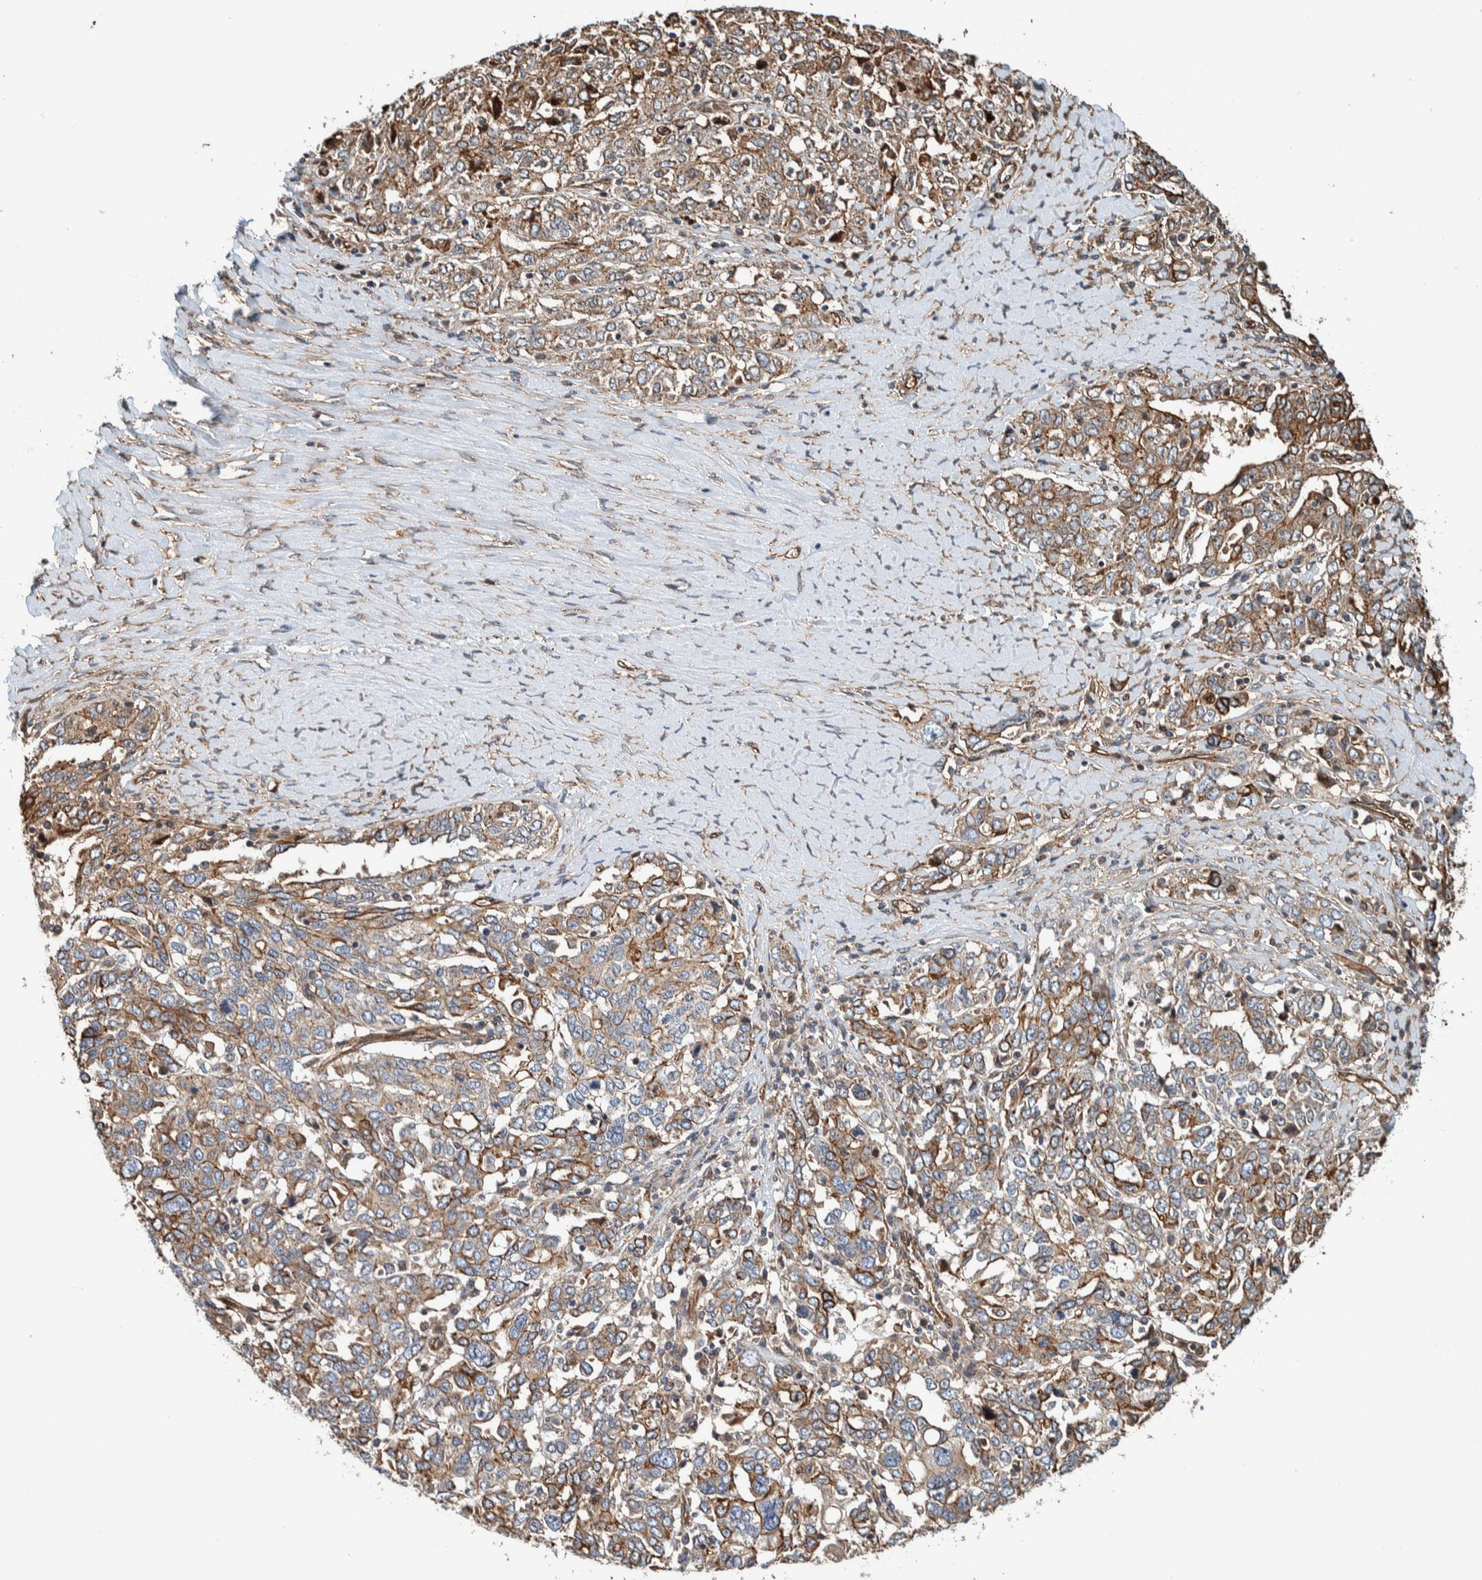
{"staining": {"intensity": "weak", "quantity": ">75%", "location": "cytoplasmic/membranous"}, "tissue": "ovarian cancer", "cell_type": "Tumor cells", "image_type": "cancer", "snomed": [{"axis": "morphology", "description": "Carcinoma, endometroid"}, {"axis": "topography", "description": "Ovary"}], "caption": "Ovarian endometroid carcinoma tissue displays weak cytoplasmic/membranous positivity in about >75% of tumor cells", "gene": "PKD1L1", "patient": {"sex": "female", "age": 62}}